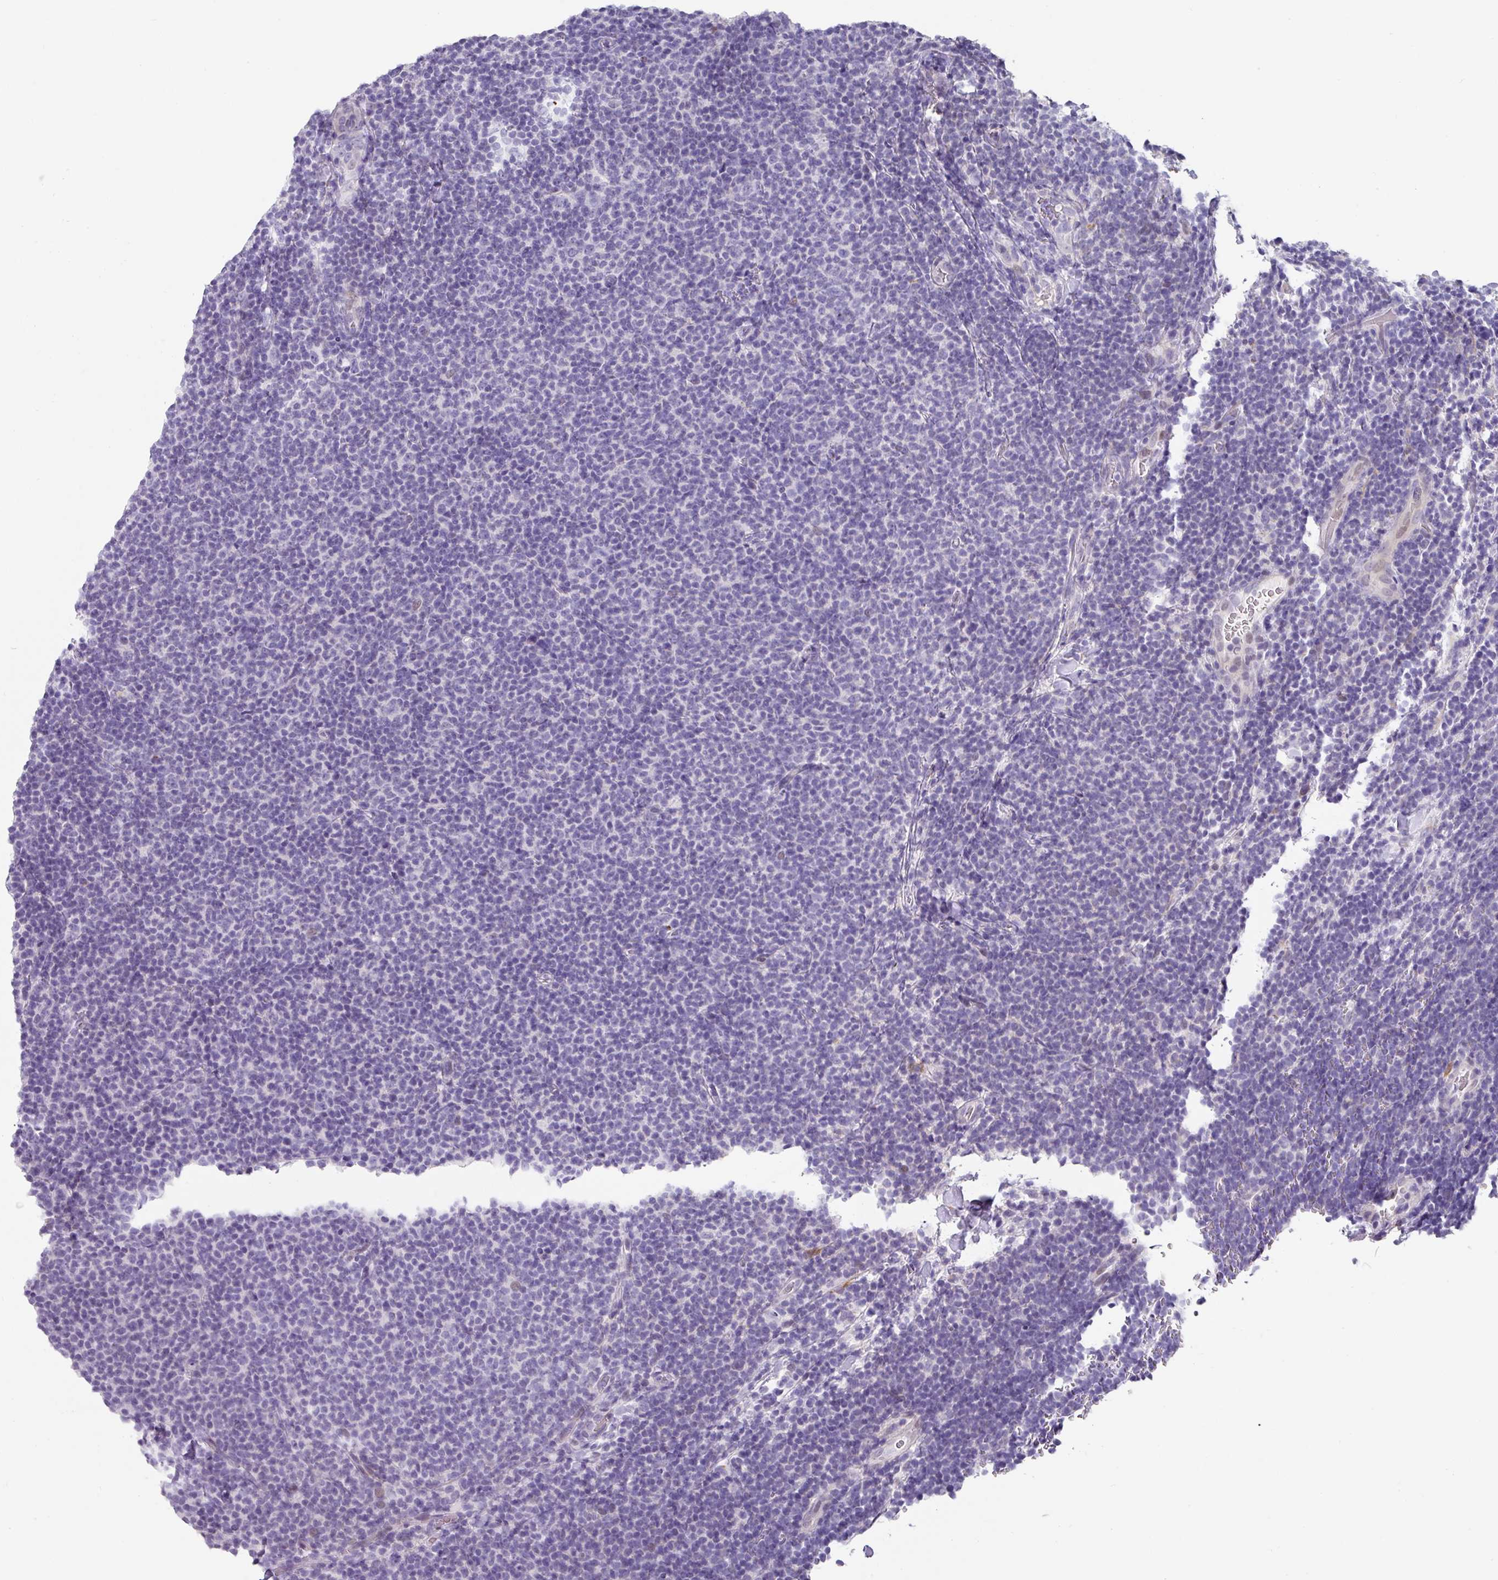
{"staining": {"intensity": "negative", "quantity": "none", "location": "none"}, "tissue": "lymphoma", "cell_type": "Tumor cells", "image_type": "cancer", "snomed": [{"axis": "morphology", "description": "Malignant lymphoma, non-Hodgkin's type, Low grade"}, {"axis": "topography", "description": "Lymph node"}], "caption": "Immunohistochemical staining of human malignant lymphoma, non-Hodgkin's type (low-grade) shows no significant staining in tumor cells. (Brightfield microscopy of DAB (3,3'-diaminobenzidine) IHC at high magnification).", "gene": "ANKRD29", "patient": {"sex": "male", "age": 66}}